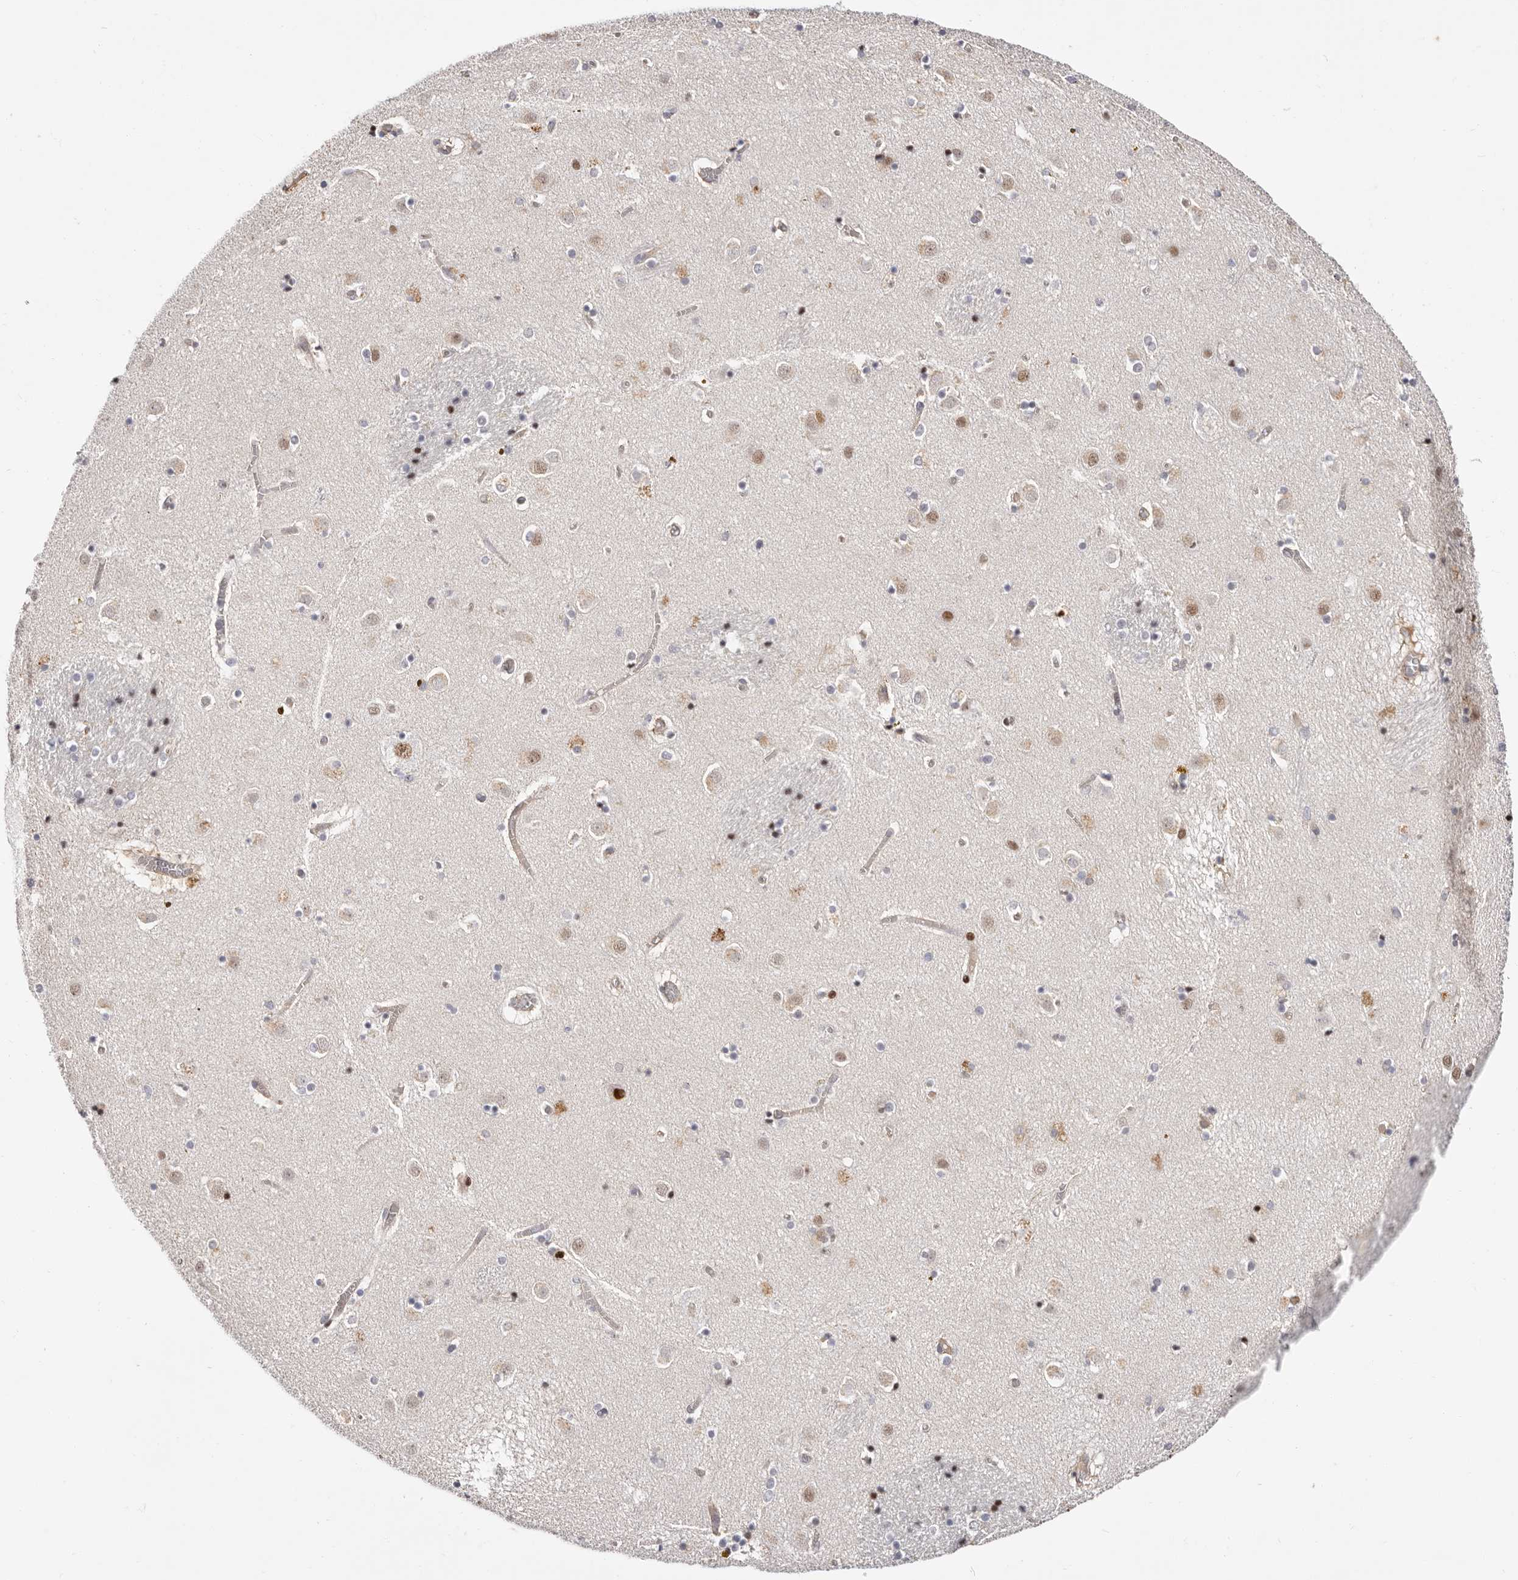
{"staining": {"intensity": "weak", "quantity": "<25%", "location": "cytoplasmic/membranous,nuclear"}, "tissue": "caudate", "cell_type": "Glial cells", "image_type": "normal", "snomed": [{"axis": "morphology", "description": "Normal tissue, NOS"}, {"axis": "topography", "description": "Lateral ventricle wall"}], "caption": "Glial cells show no significant positivity in benign caudate.", "gene": "EPHX3", "patient": {"sex": "male", "age": 70}}